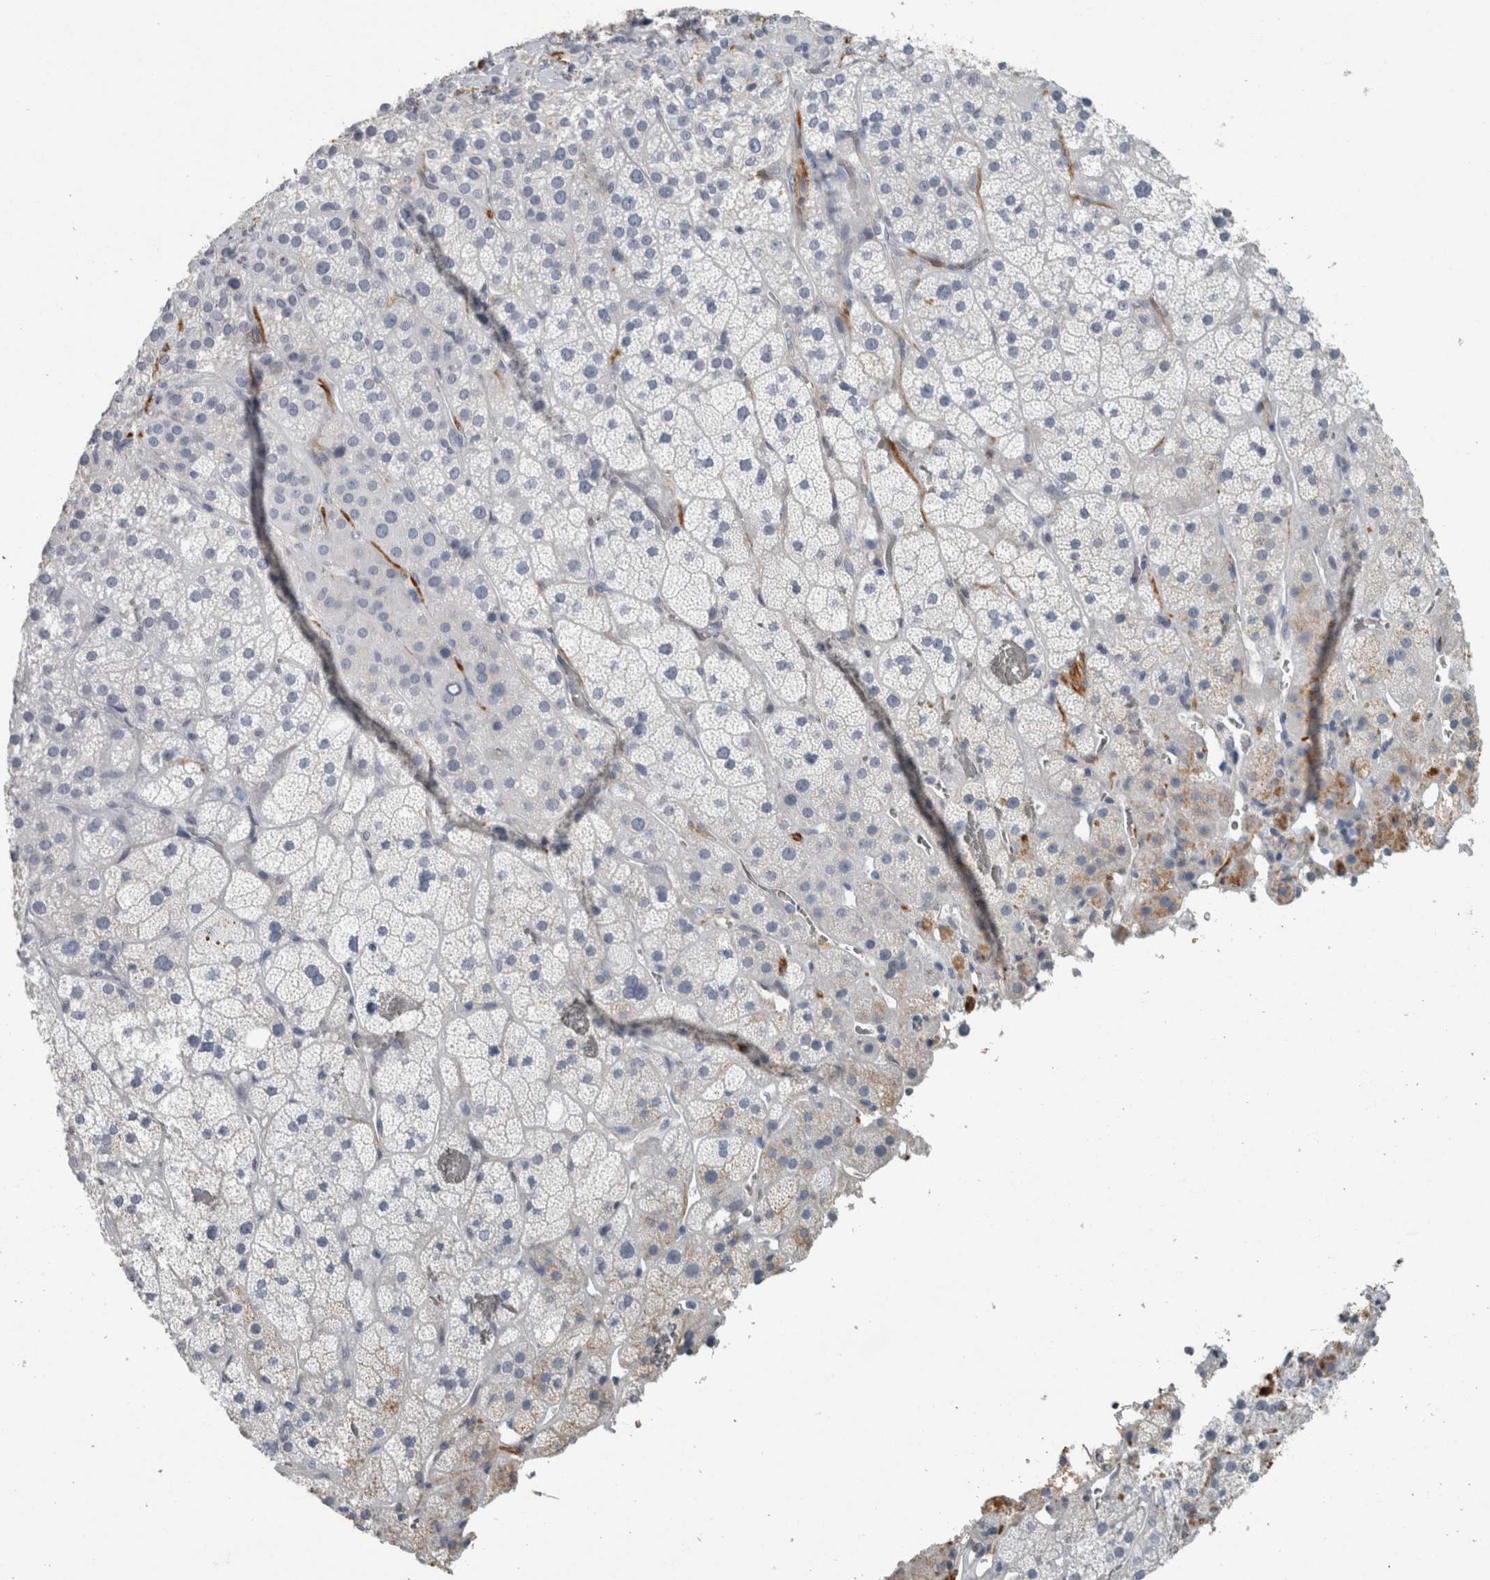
{"staining": {"intensity": "negative", "quantity": "none", "location": "none"}, "tissue": "adrenal gland", "cell_type": "Glandular cells", "image_type": "normal", "snomed": [{"axis": "morphology", "description": "Normal tissue, NOS"}, {"axis": "topography", "description": "Adrenal gland"}], "caption": "Image shows no significant protein positivity in glandular cells of unremarkable adrenal gland. Nuclei are stained in blue.", "gene": "CHL1", "patient": {"sex": "male", "age": 57}}